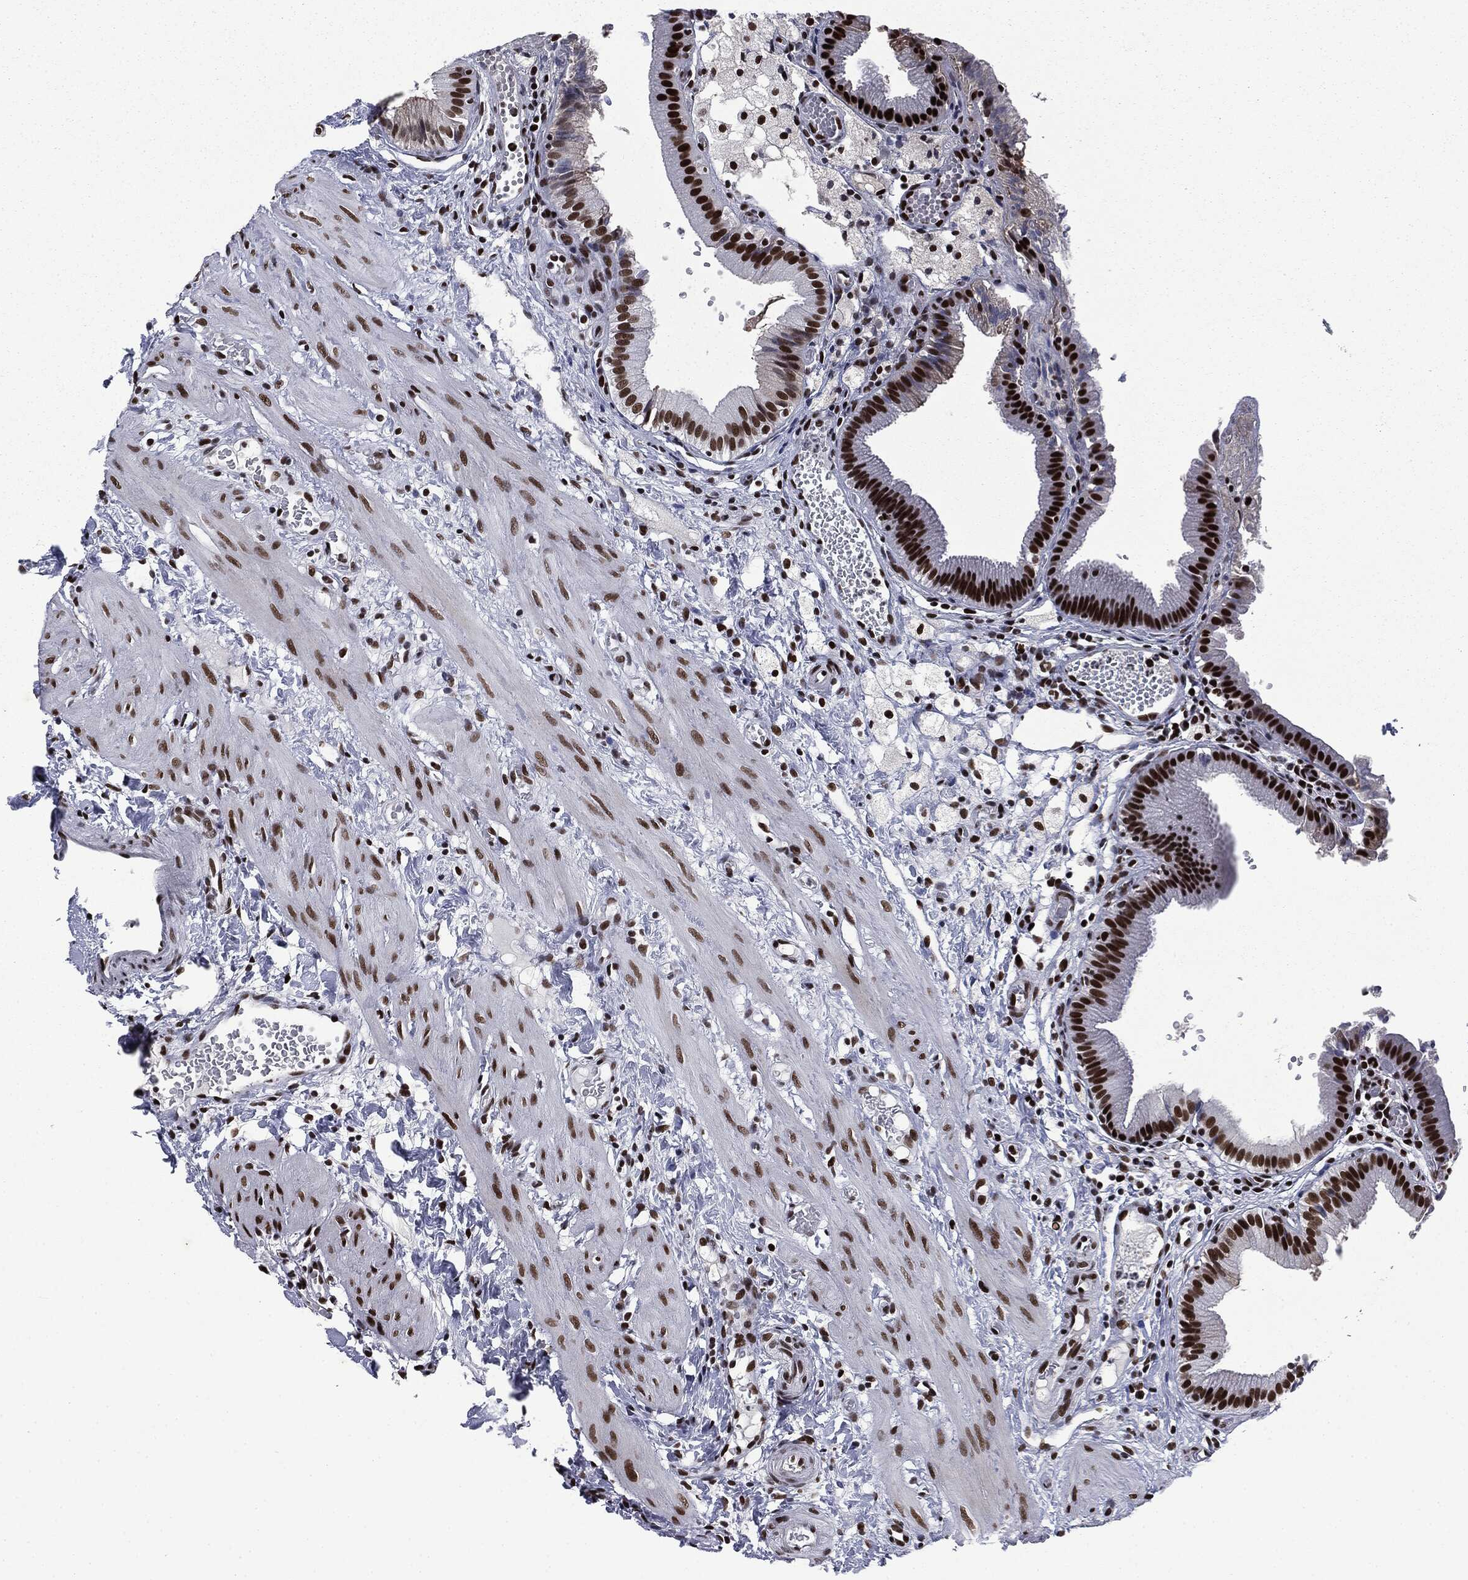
{"staining": {"intensity": "strong", "quantity": ">75%", "location": "nuclear"}, "tissue": "gallbladder", "cell_type": "Glandular cells", "image_type": "normal", "snomed": [{"axis": "morphology", "description": "Normal tissue, NOS"}, {"axis": "topography", "description": "Gallbladder"}], "caption": "This micrograph demonstrates immunohistochemistry (IHC) staining of benign gallbladder, with high strong nuclear staining in approximately >75% of glandular cells.", "gene": "MSH2", "patient": {"sex": "female", "age": 24}}